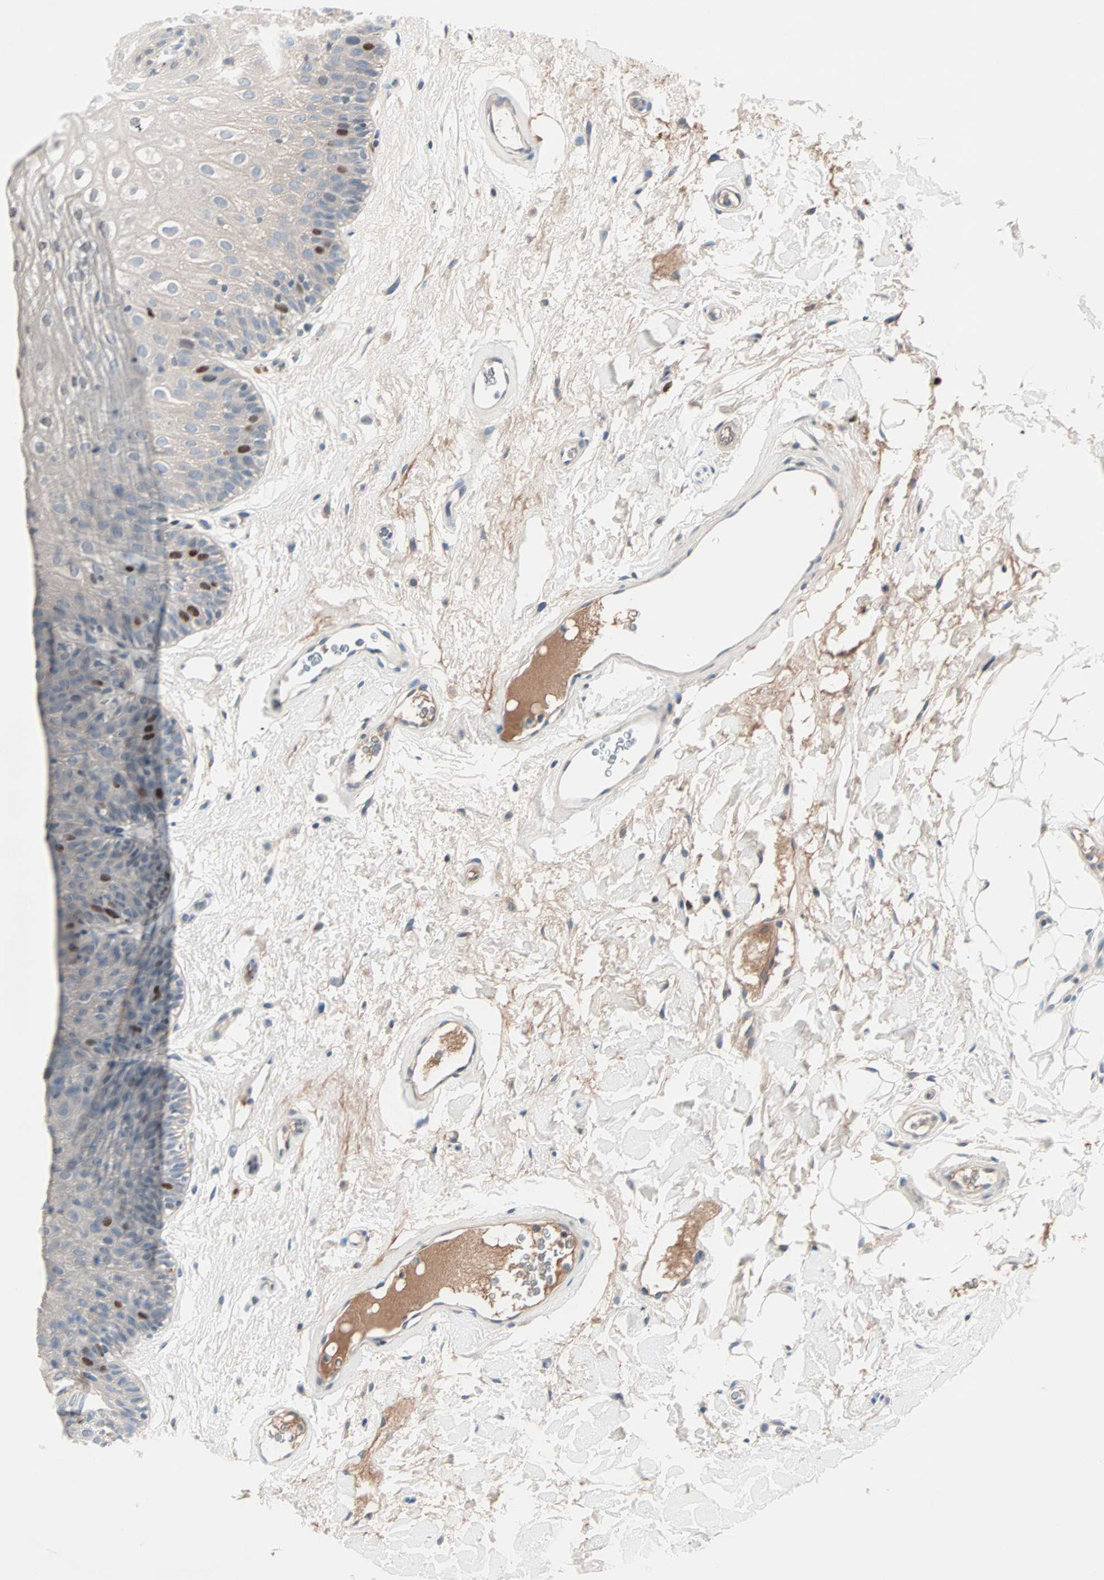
{"staining": {"intensity": "strong", "quantity": "<25%", "location": "nuclear"}, "tissue": "oral mucosa", "cell_type": "Squamous epithelial cells", "image_type": "normal", "snomed": [{"axis": "morphology", "description": "Normal tissue, NOS"}, {"axis": "morphology", "description": "Squamous cell carcinoma, NOS"}, {"axis": "topography", "description": "Skeletal muscle"}, {"axis": "topography", "description": "Oral tissue"}], "caption": "Protein staining of benign oral mucosa displays strong nuclear staining in approximately <25% of squamous epithelial cells.", "gene": "CCNE2", "patient": {"sex": "male", "age": 71}}